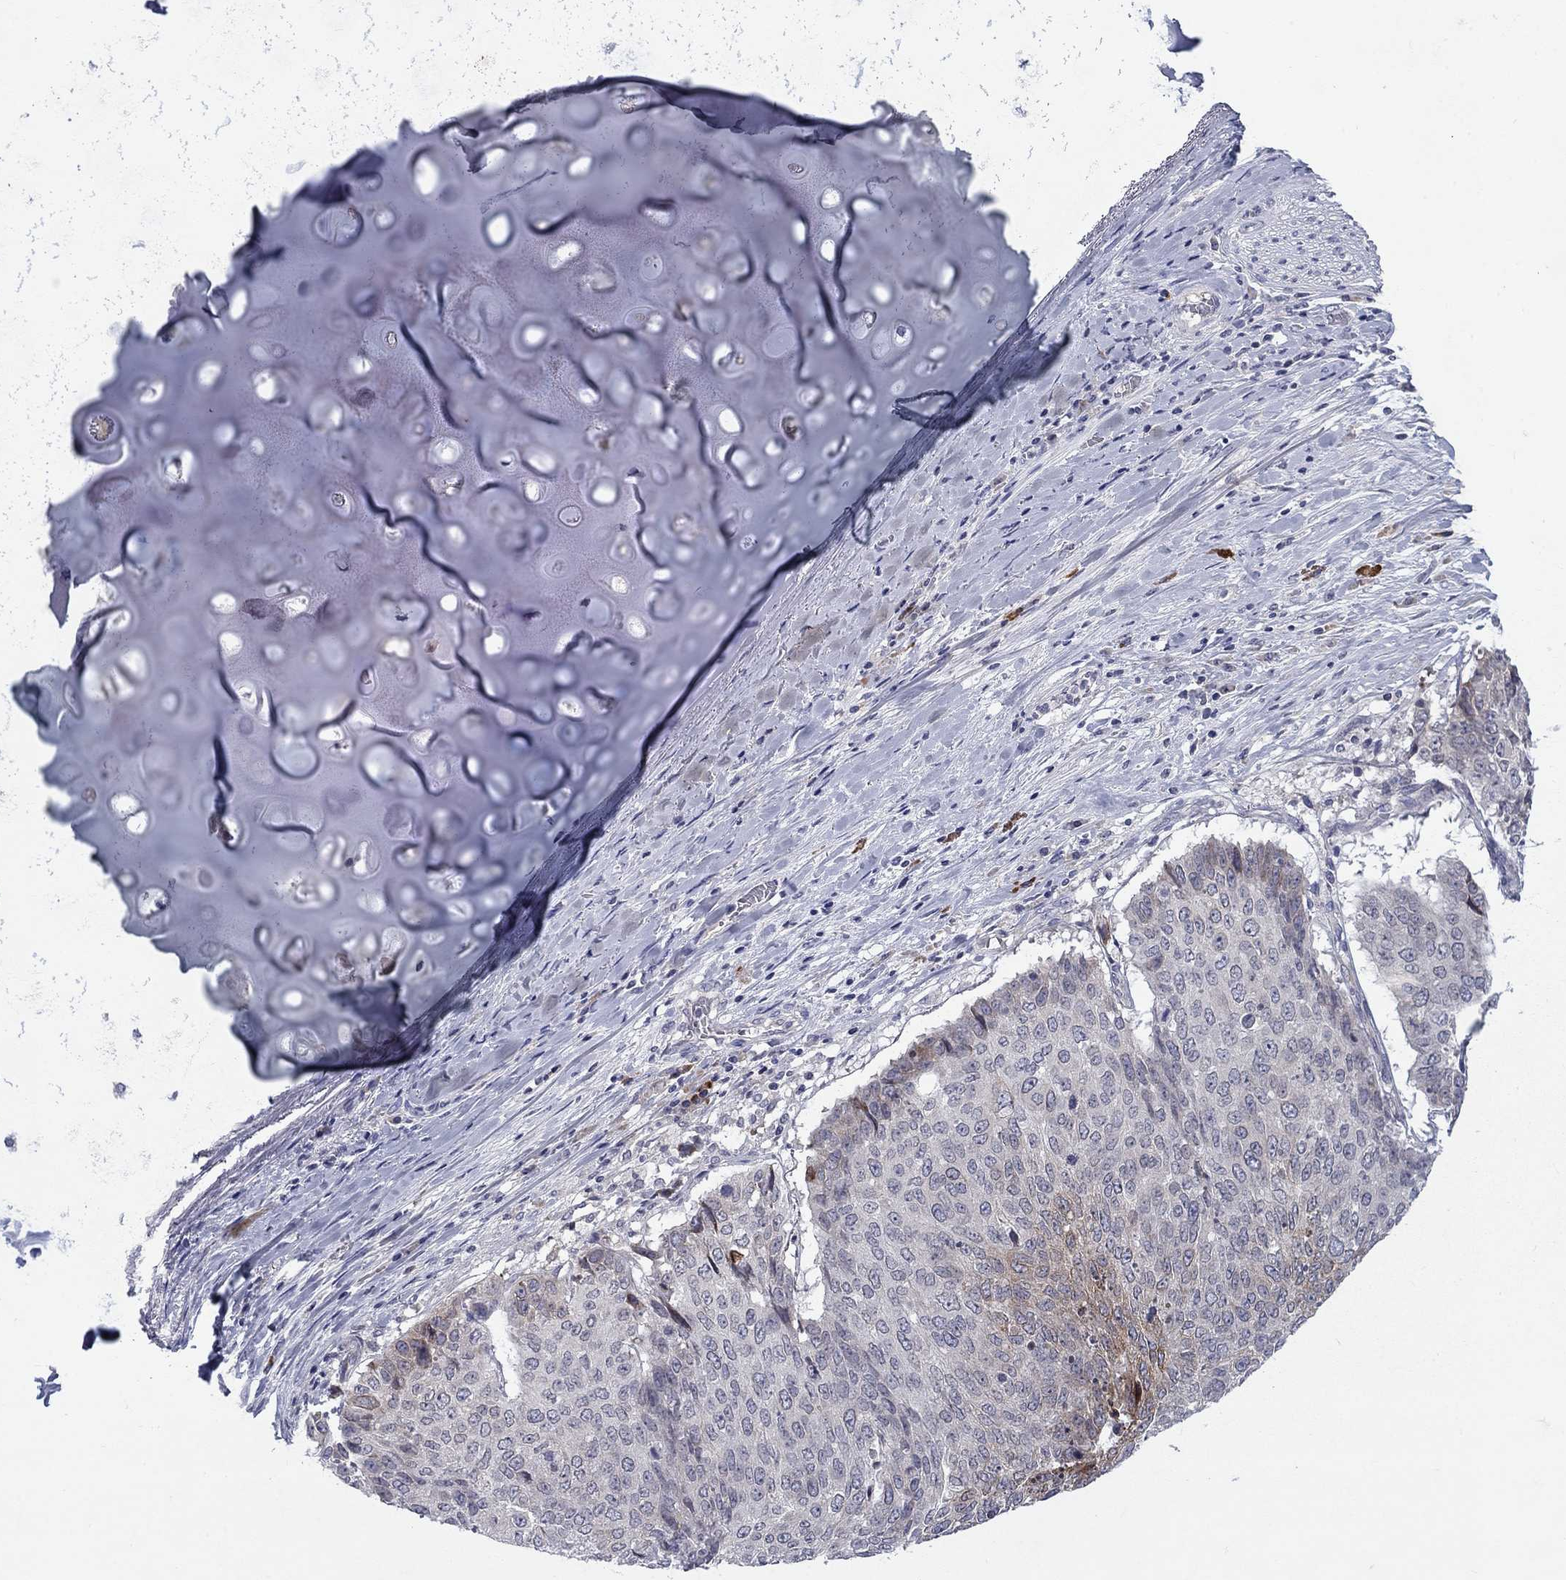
{"staining": {"intensity": "weak", "quantity": "<25%", "location": "cytoplasmic/membranous"}, "tissue": "lung cancer", "cell_type": "Tumor cells", "image_type": "cancer", "snomed": [{"axis": "morphology", "description": "Normal tissue, NOS"}, {"axis": "morphology", "description": "Squamous cell carcinoma, NOS"}, {"axis": "topography", "description": "Bronchus"}, {"axis": "topography", "description": "Lung"}], "caption": "Protein analysis of lung cancer reveals no significant positivity in tumor cells.", "gene": "CACNA1A", "patient": {"sex": "male", "age": 64}}